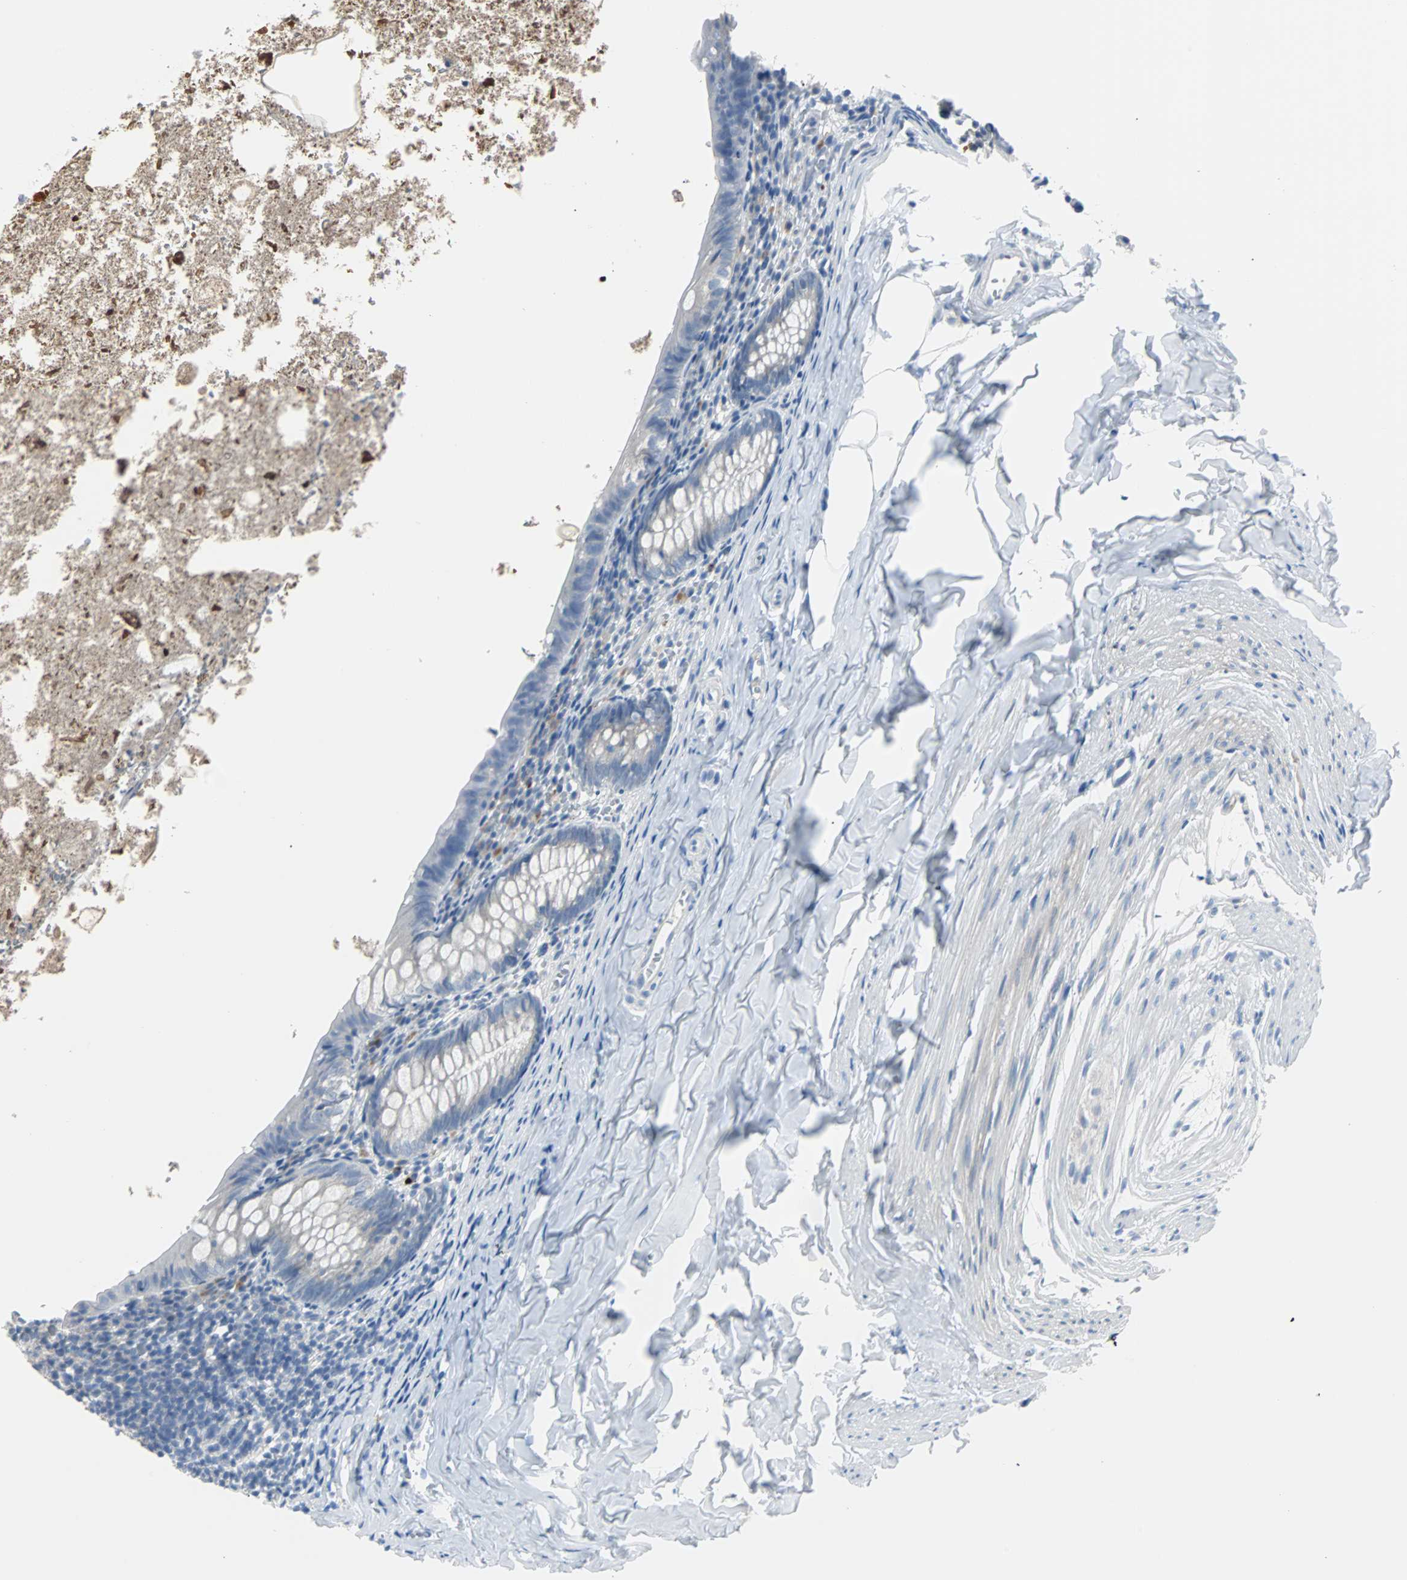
{"staining": {"intensity": "negative", "quantity": "none", "location": "none"}, "tissue": "appendix", "cell_type": "Glandular cells", "image_type": "normal", "snomed": [{"axis": "morphology", "description": "Normal tissue, NOS"}, {"axis": "topography", "description": "Appendix"}], "caption": "Appendix stained for a protein using IHC exhibits no expression glandular cells.", "gene": "RASA1", "patient": {"sex": "female", "age": 10}}